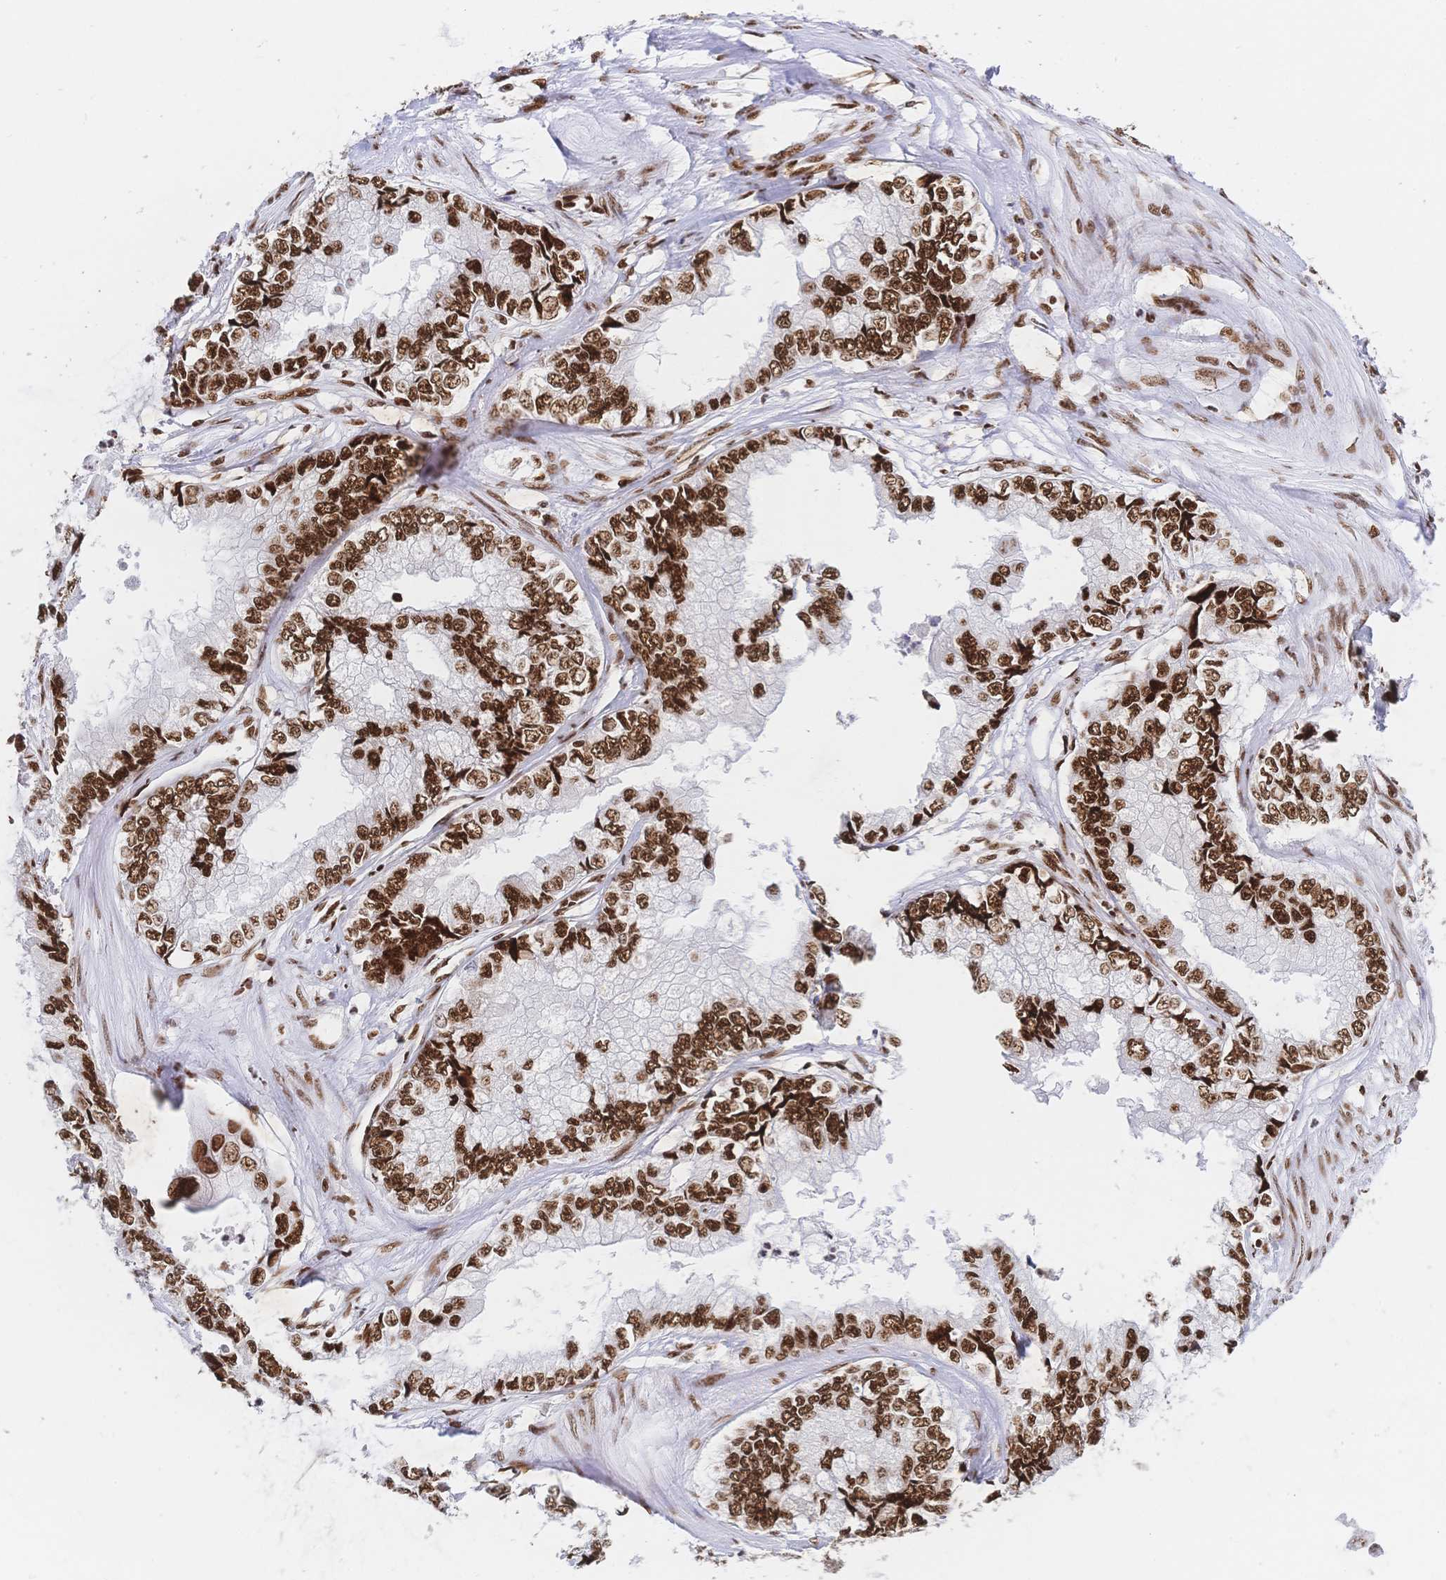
{"staining": {"intensity": "strong", "quantity": ">75%", "location": "nuclear"}, "tissue": "stomach cancer", "cell_type": "Tumor cells", "image_type": "cancer", "snomed": [{"axis": "morphology", "description": "Adenocarcinoma, NOS"}, {"axis": "topography", "description": "Pancreas"}, {"axis": "topography", "description": "Stomach, upper"}, {"axis": "topography", "description": "Stomach"}], "caption": "This is a histology image of immunohistochemistry staining of stomach adenocarcinoma, which shows strong positivity in the nuclear of tumor cells.", "gene": "SRSF1", "patient": {"sex": "male", "age": 77}}